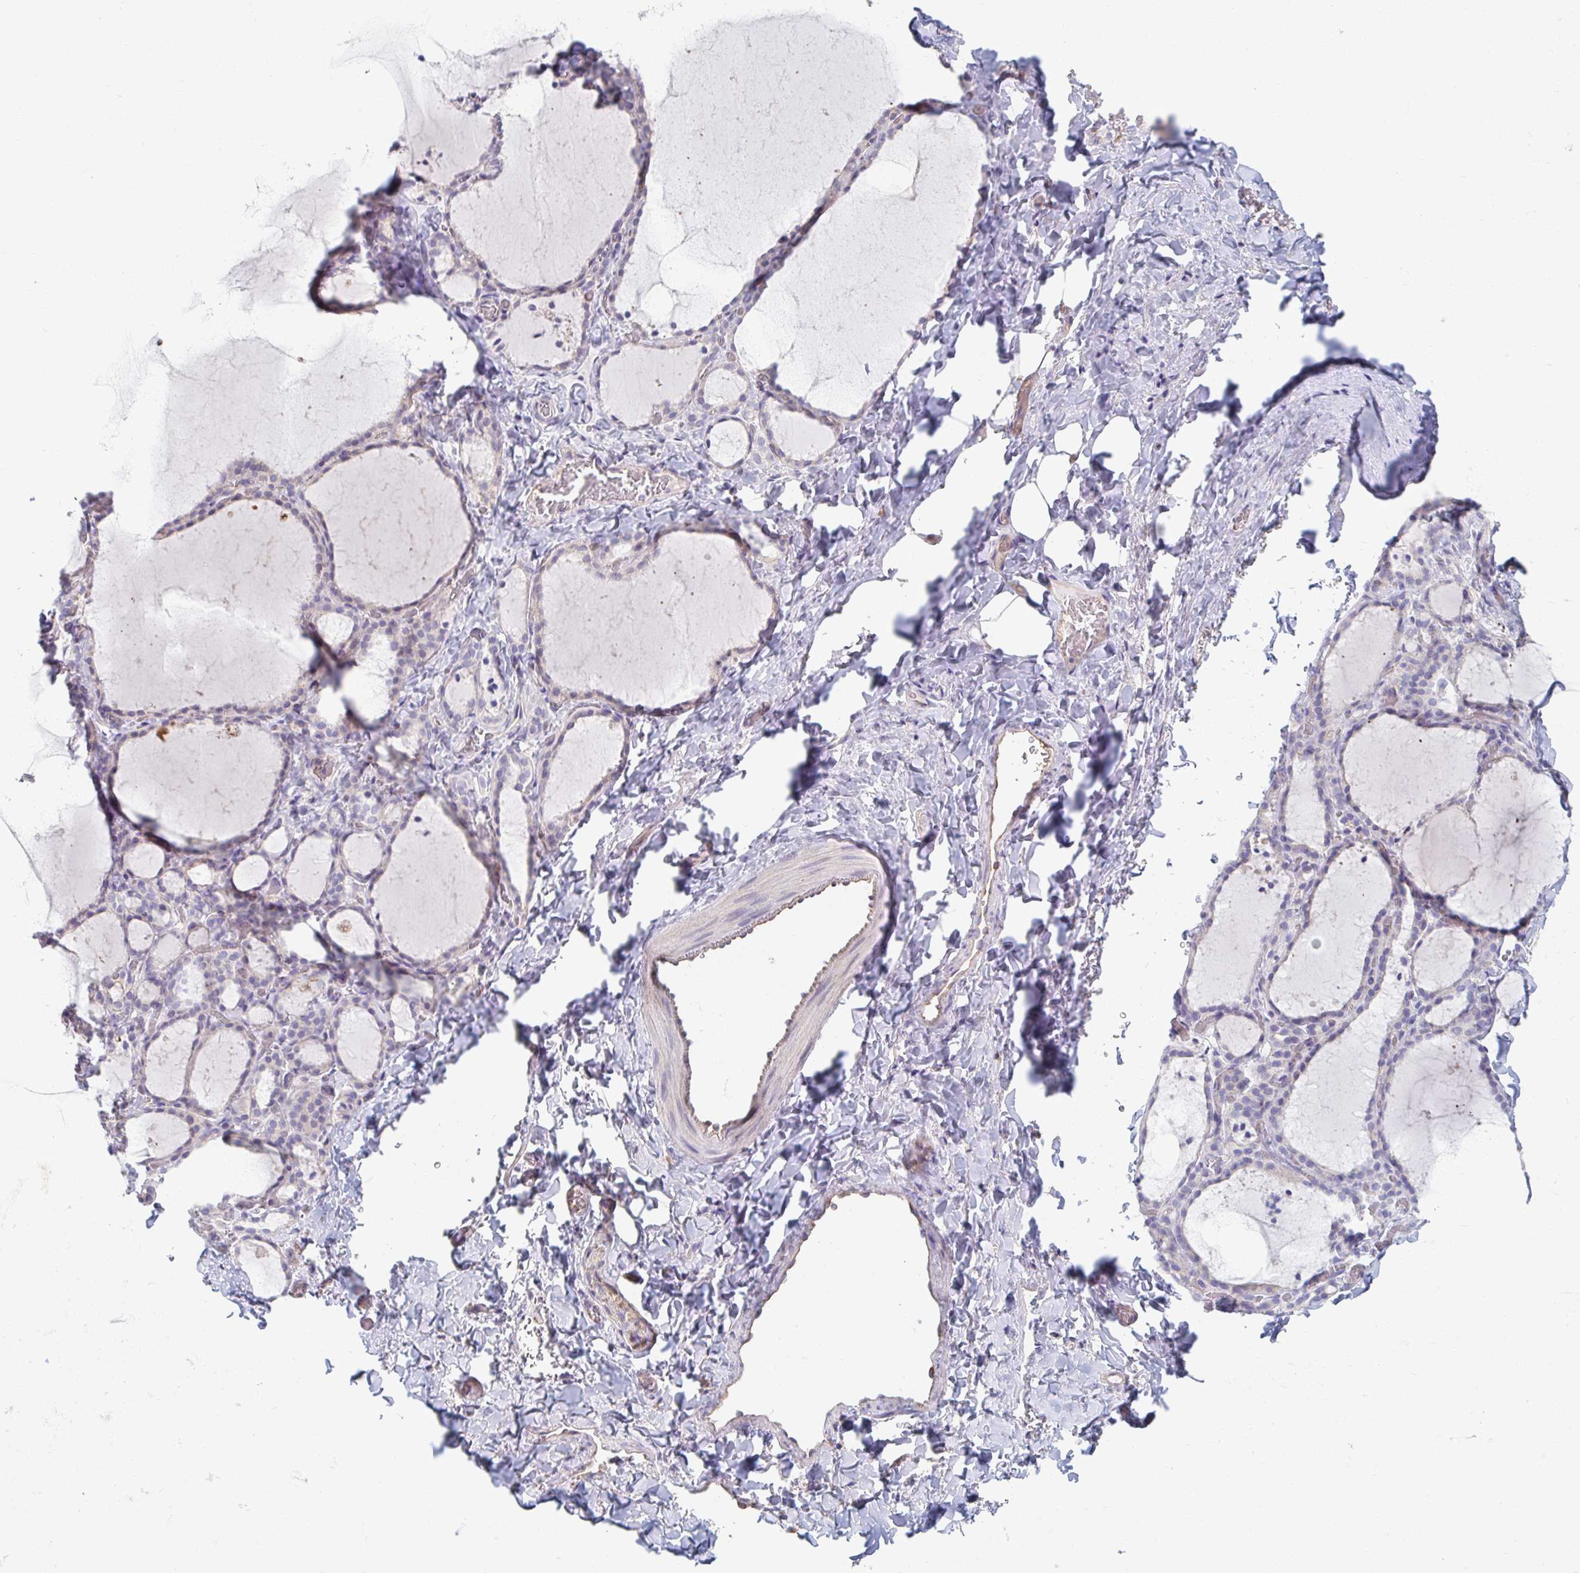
{"staining": {"intensity": "negative", "quantity": "none", "location": "none"}, "tissue": "thyroid gland", "cell_type": "Glandular cells", "image_type": "normal", "snomed": [{"axis": "morphology", "description": "Normal tissue, NOS"}, {"axis": "topography", "description": "Thyroid gland"}], "caption": "A micrograph of thyroid gland stained for a protein exhibits no brown staining in glandular cells. Nuclei are stained in blue.", "gene": "MYLK2", "patient": {"sex": "female", "age": 22}}